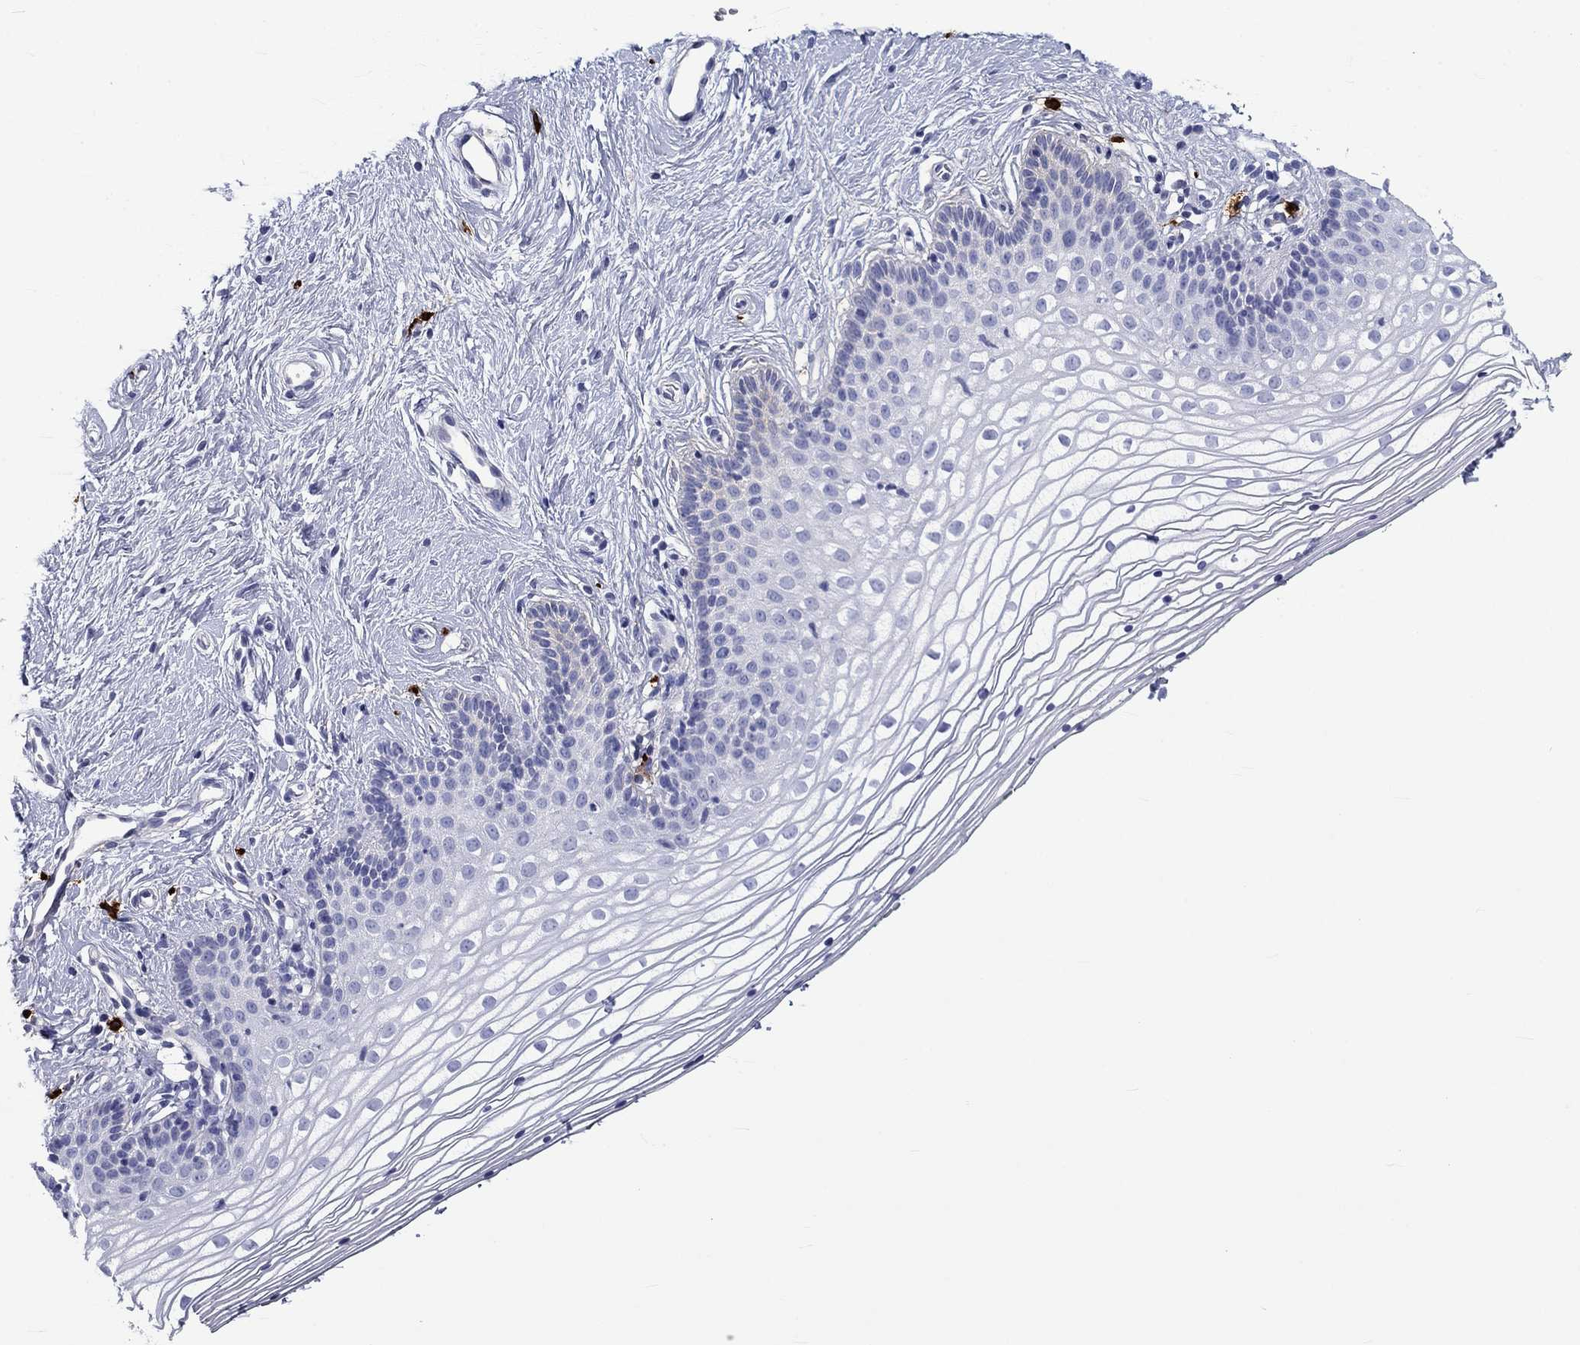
{"staining": {"intensity": "negative", "quantity": "none", "location": "none"}, "tissue": "vagina", "cell_type": "Squamous epithelial cells", "image_type": "normal", "snomed": [{"axis": "morphology", "description": "Normal tissue, NOS"}, {"axis": "topography", "description": "Vagina"}], "caption": "Immunohistochemistry photomicrograph of unremarkable vagina: vagina stained with DAB (3,3'-diaminobenzidine) displays no significant protein expression in squamous epithelial cells. Brightfield microscopy of immunohistochemistry (IHC) stained with DAB (brown) and hematoxylin (blue), captured at high magnification.", "gene": "CD40LG", "patient": {"sex": "female", "age": 36}}